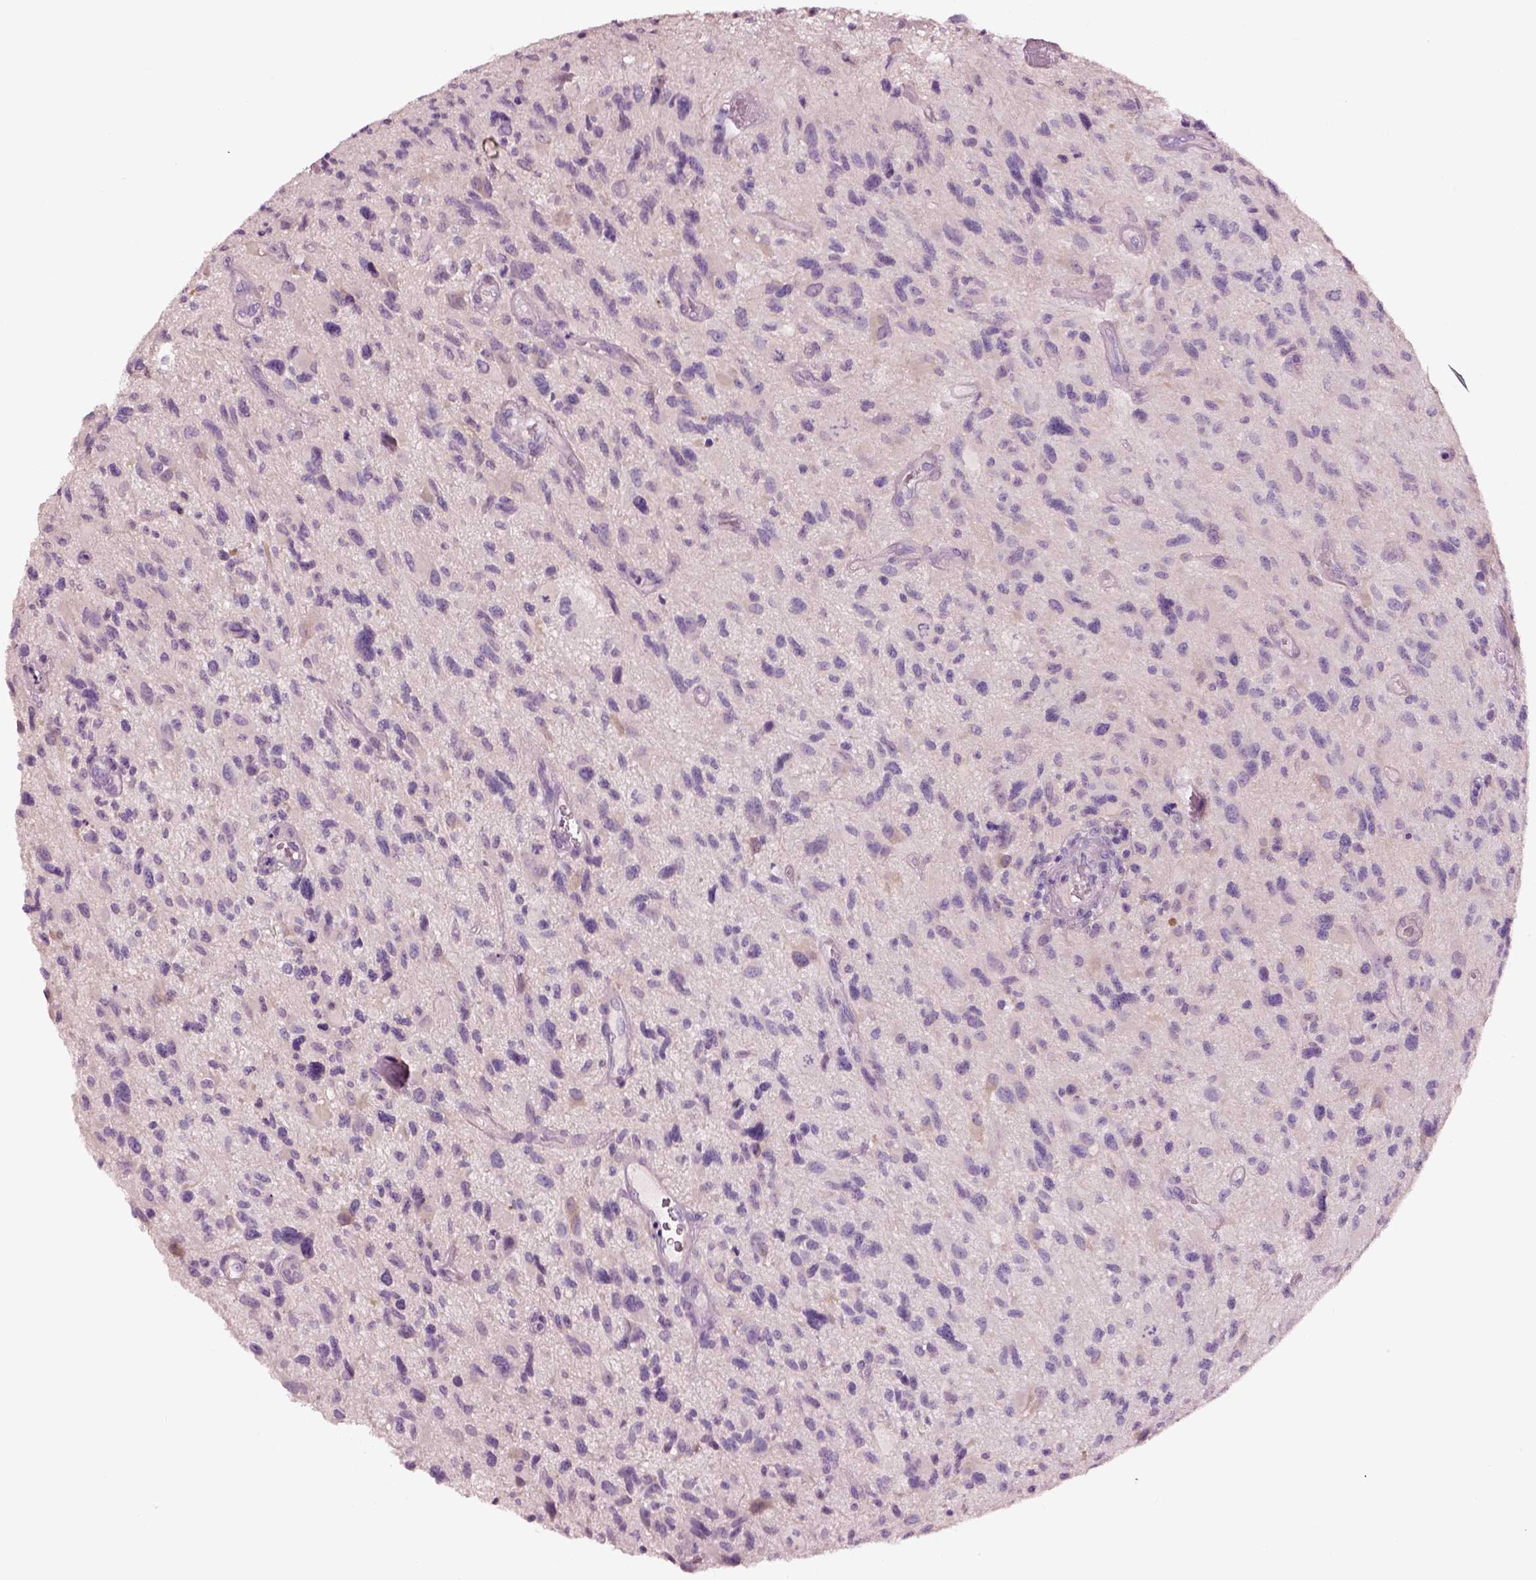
{"staining": {"intensity": "negative", "quantity": "none", "location": "none"}, "tissue": "glioma", "cell_type": "Tumor cells", "image_type": "cancer", "snomed": [{"axis": "morphology", "description": "Glioma, malignant, NOS"}, {"axis": "morphology", "description": "Glioma, malignant, High grade"}, {"axis": "topography", "description": "Brain"}], "caption": "This photomicrograph is of glioma stained with immunohistochemistry to label a protein in brown with the nuclei are counter-stained blue. There is no expression in tumor cells.", "gene": "ELSPBP1", "patient": {"sex": "female", "age": 71}}